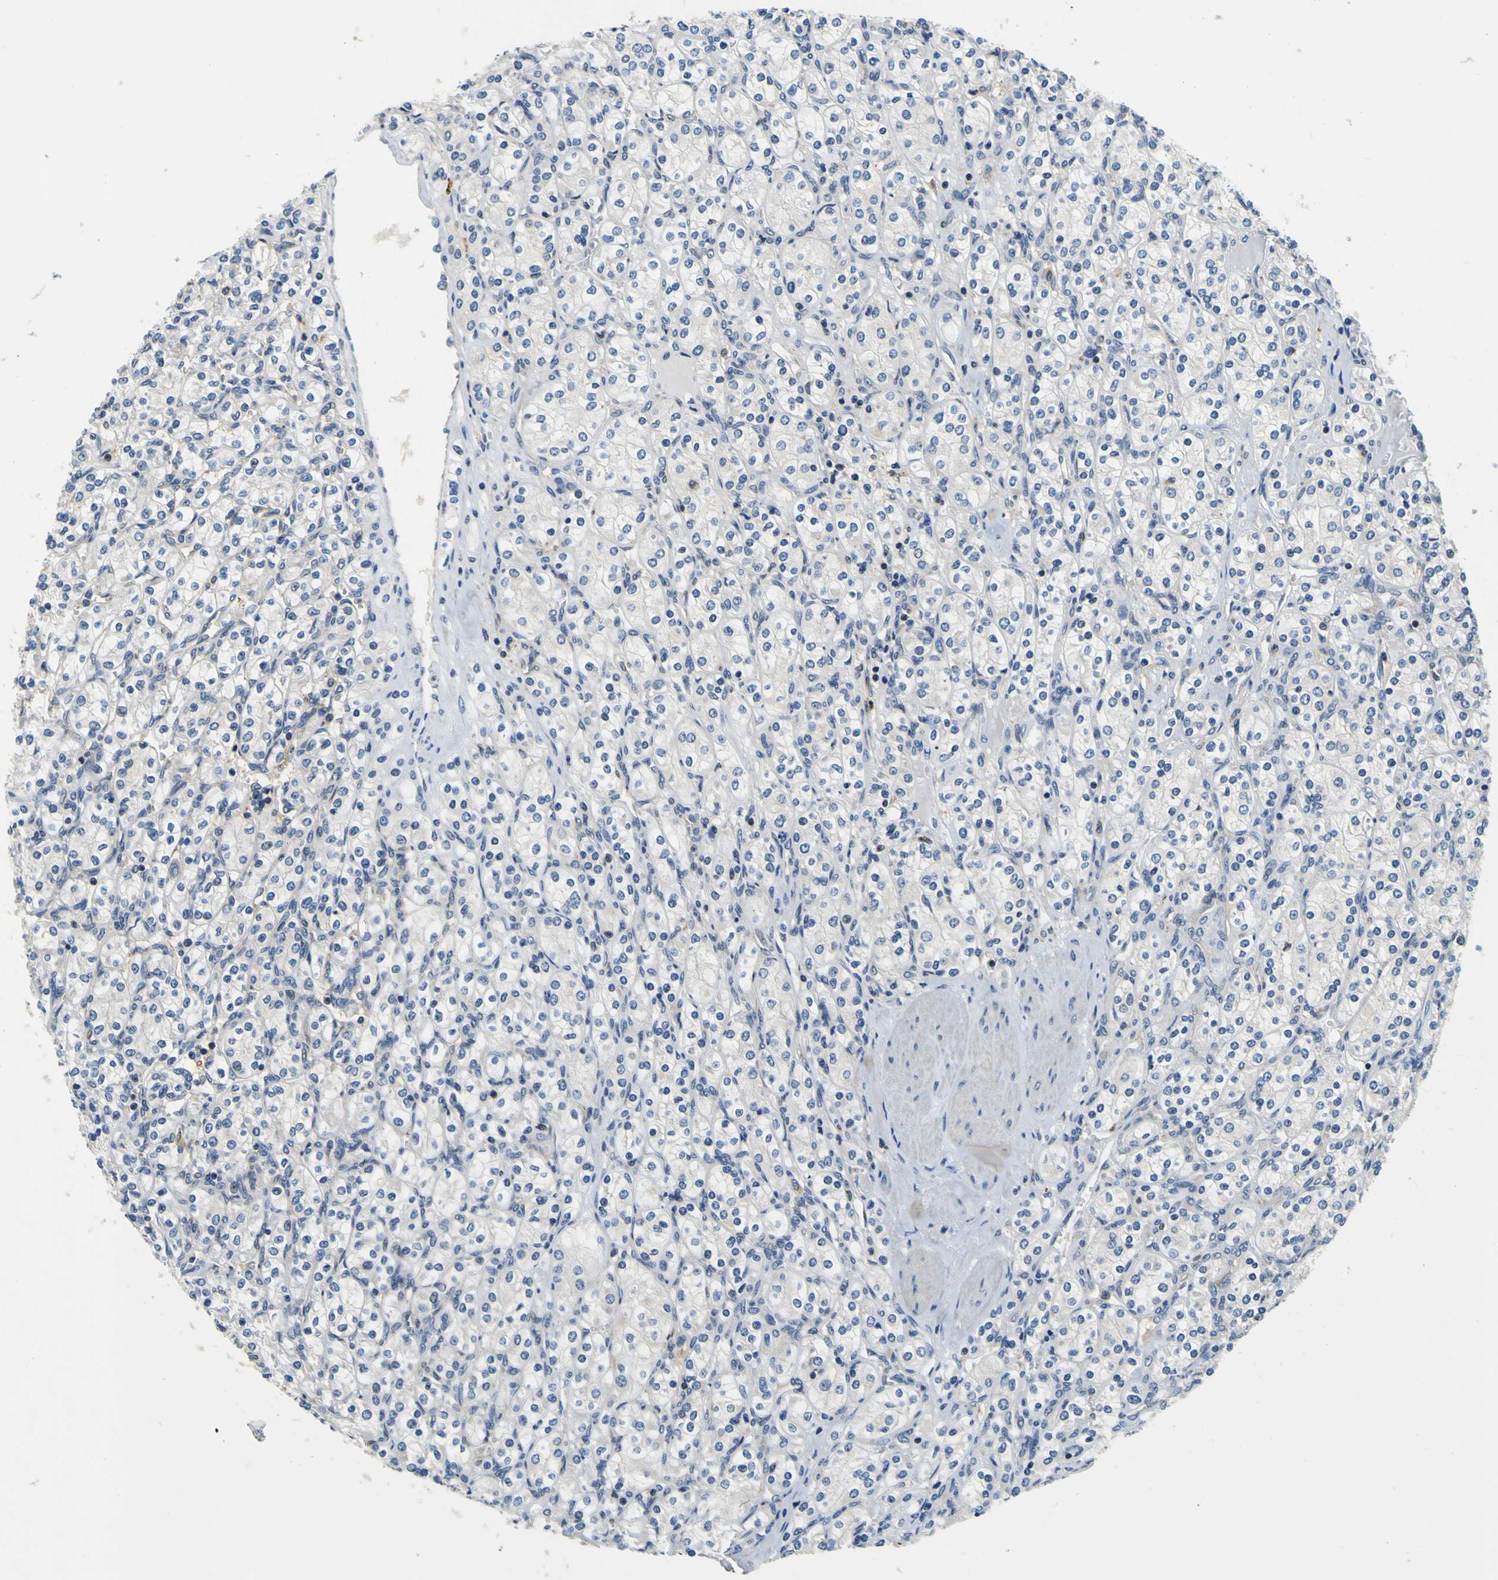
{"staining": {"intensity": "negative", "quantity": "none", "location": "none"}, "tissue": "renal cancer", "cell_type": "Tumor cells", "image_type": "cancer", "snomed": [{"axis": "morphology", "description": "Adenocarcinoma, NOS"}, {"axis": "topography", "description": "Kidney"}], "caption": "Adenocarcinoma (renal) was stained to show a protein in brown. There is no significant expression in tumor cells.", "gene": "TNIK", "patient": {"sex": "male", "age": 77}}